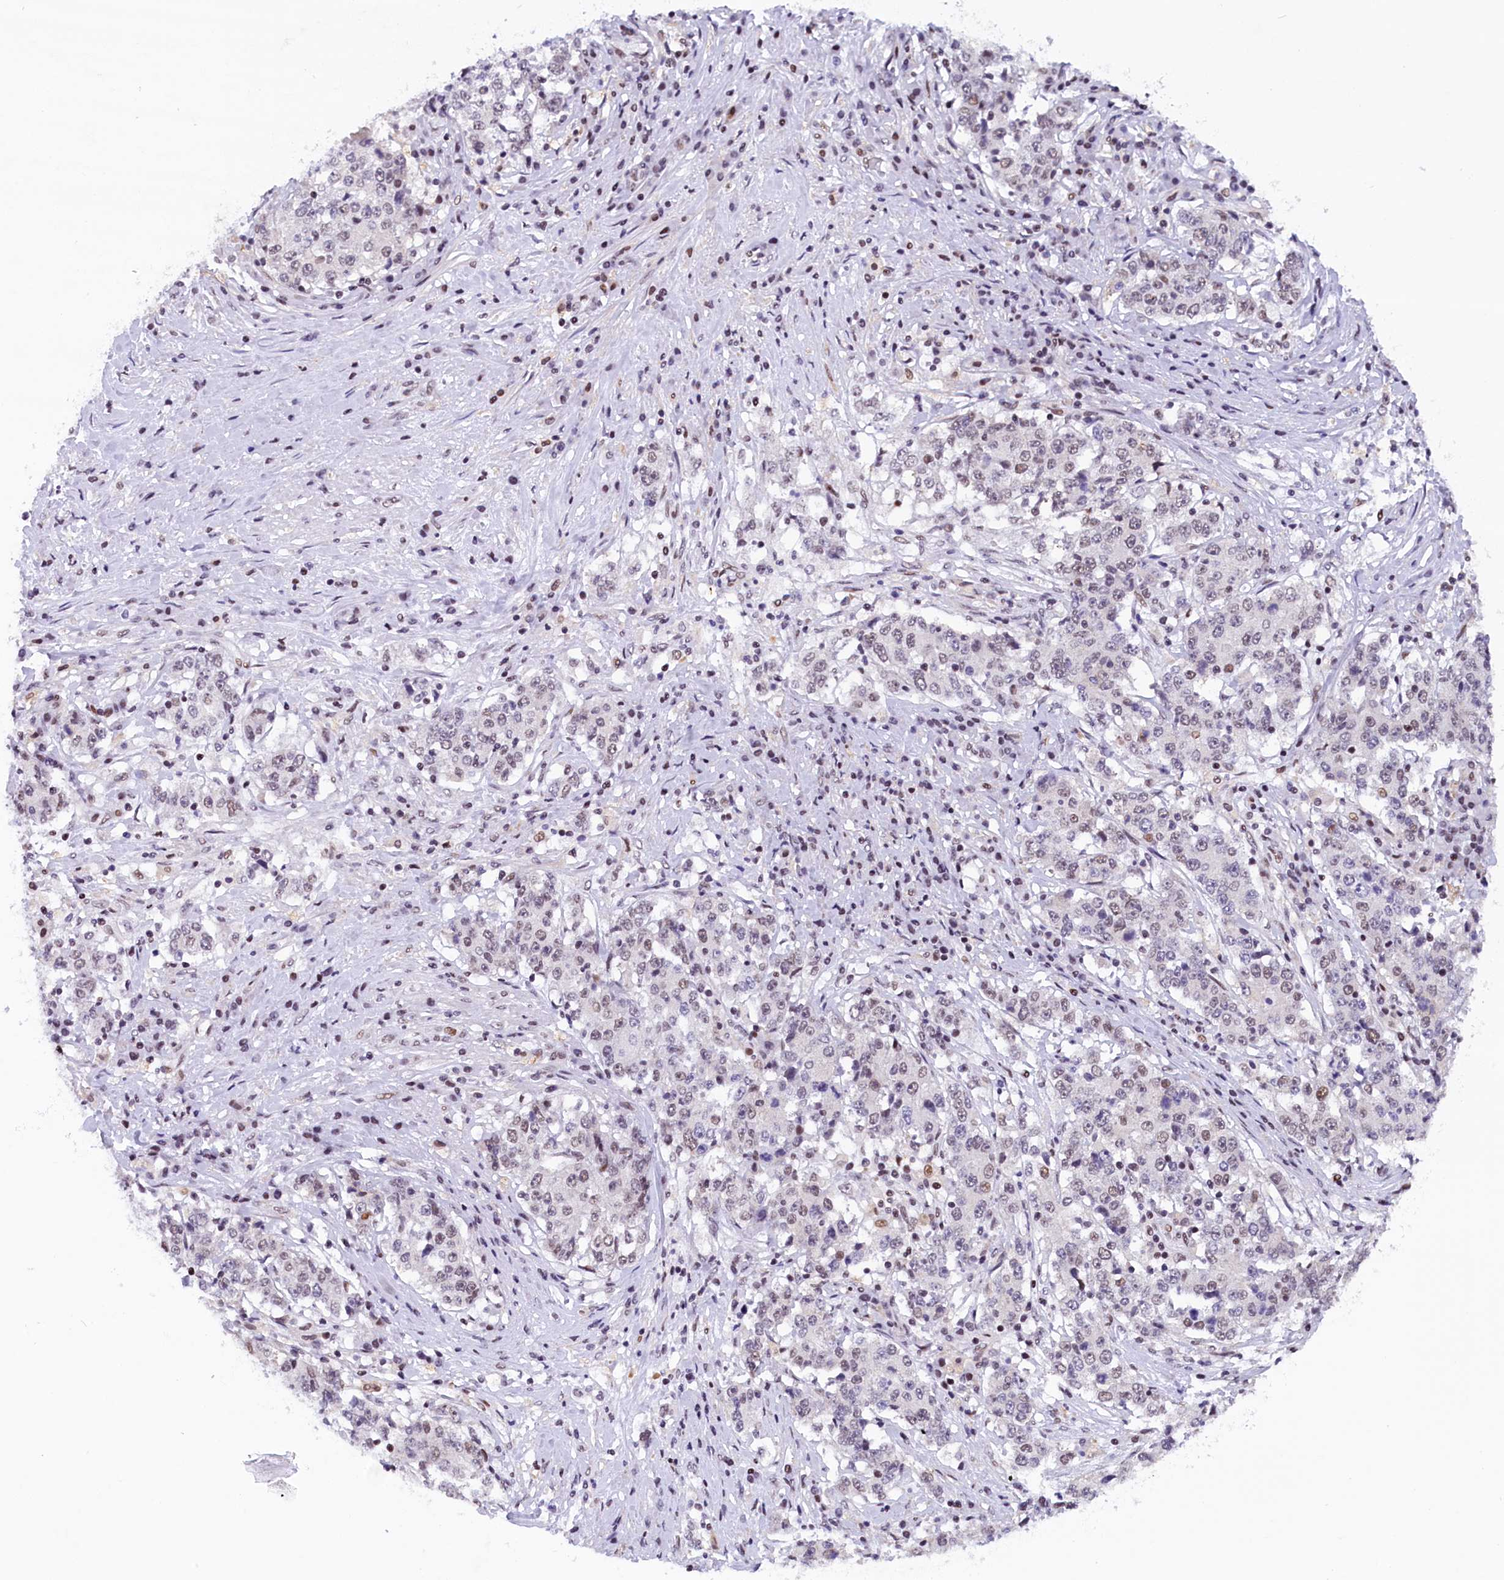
{"staining": {"intensity": "weak", "quantity": "25%-75%", "location": "nuclear"}, "tissue": "stomach cancer", "cell_type": "Tumor cells", "image_type": "cancer", "snomed": [{"axis": "morphology", "description": "Adenocarcinoma, NOS"}, {"axis": "topography", "description": "Stomach"}], "caption": "Immunohistochemistry image of neoplastic tissue: adenocarcinoma (stomach) stained using IHC demonstrates low levels of weak protein expression localized specifically in the nuclear of tumor cells, appearing as a nuclear brown color.", "gene": "CDYL2", "patient": {"sex": "male", "age": 59}}